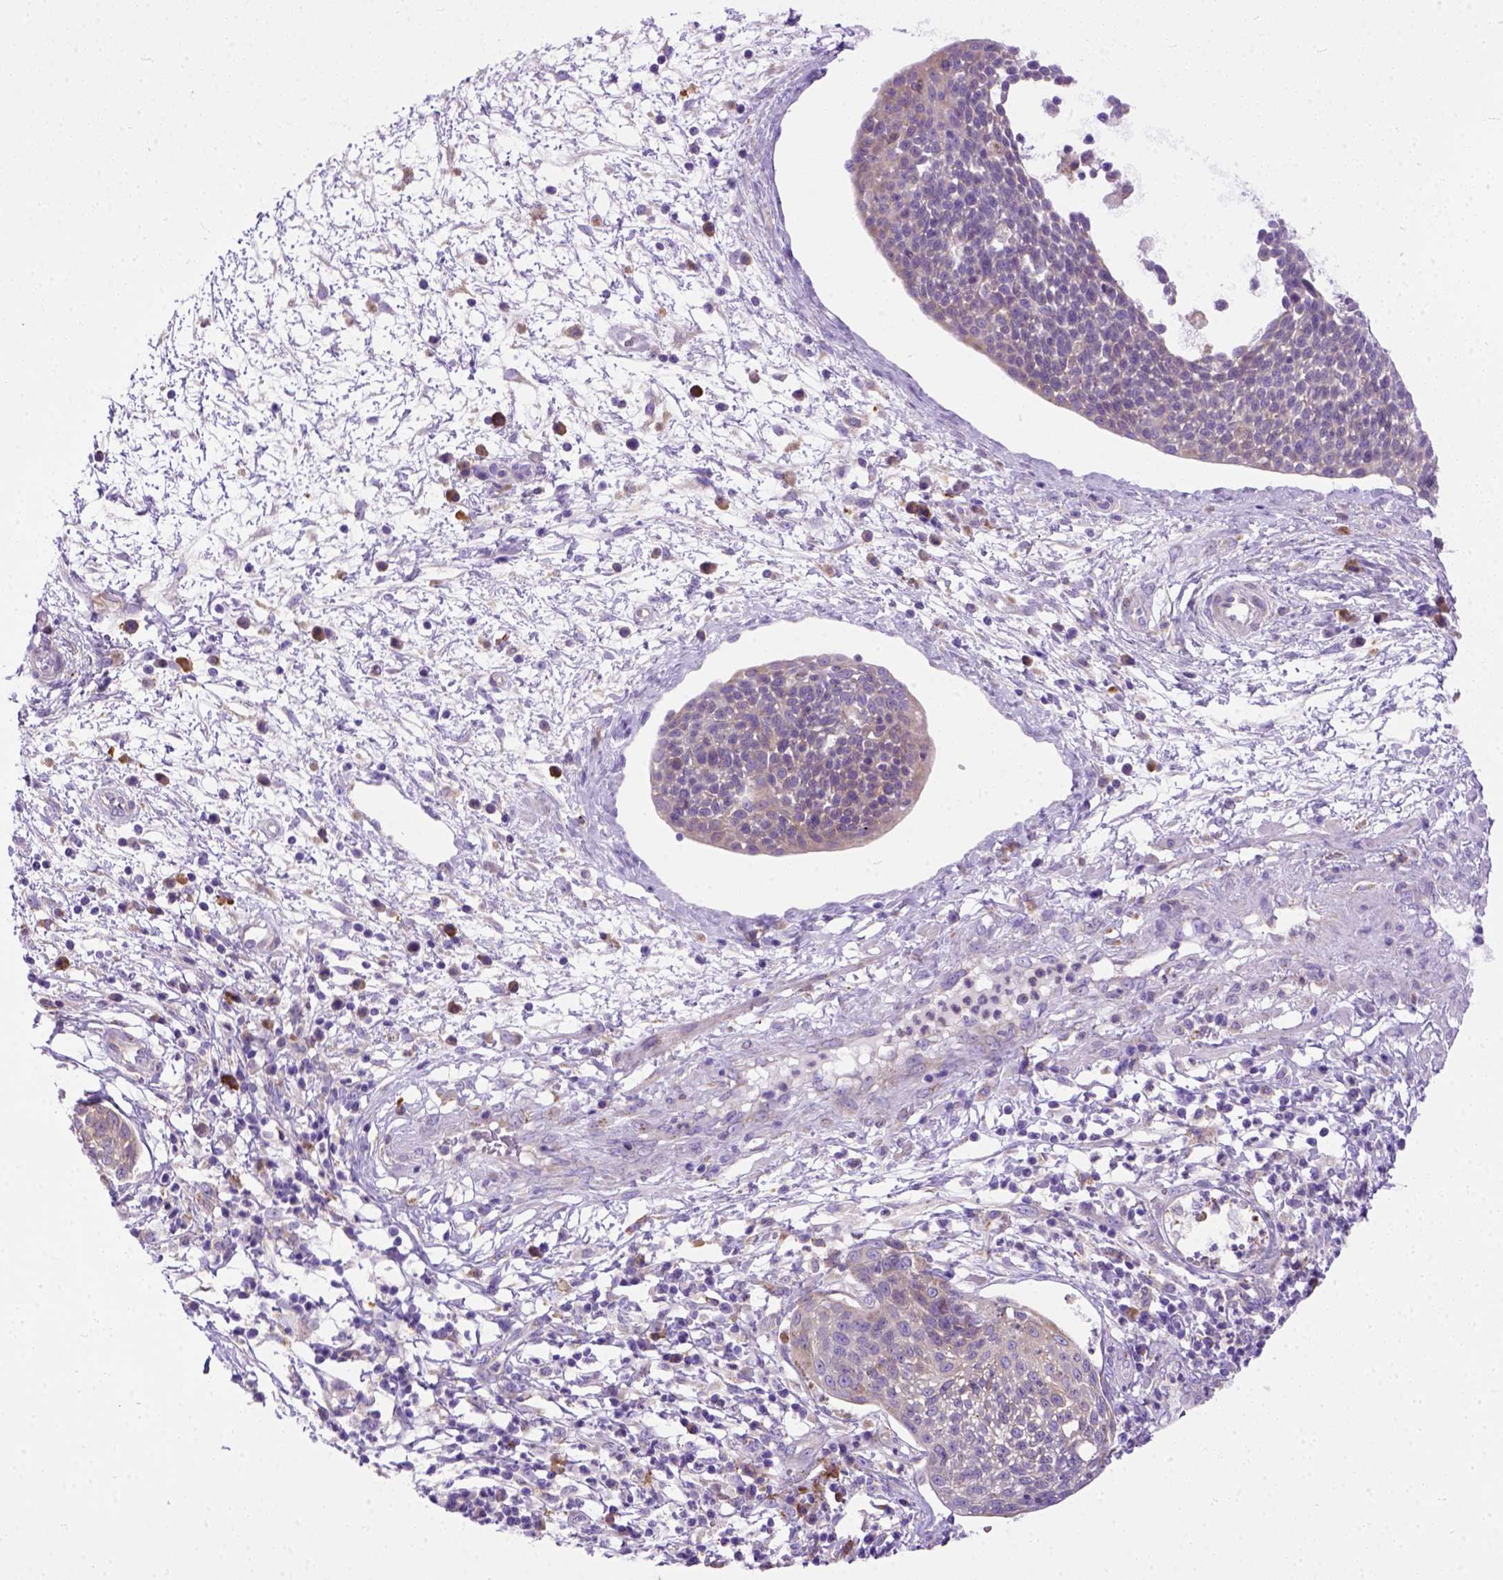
{"staining": {"intensity": "weak", "quantity": ">75%", "location": "cytoplasmic/membranous"}, "tissue": "cervical cancer", "cell_type": "Tumor cells", "image_type": "cancer", "snomed": [{"axis": "morphology", "description": "Squamous cell carcinoma, NOS"}, {"axis": "topography", "description": "Cervix"}], "caption": "Immunohistochemical staining of human cervical cancer exhibits weak cytoplasmic/membranous protein staining in approximately >75% of tumor cells.", "gene": "PLK4", "patient": {"sex": "female", "age": 34}}